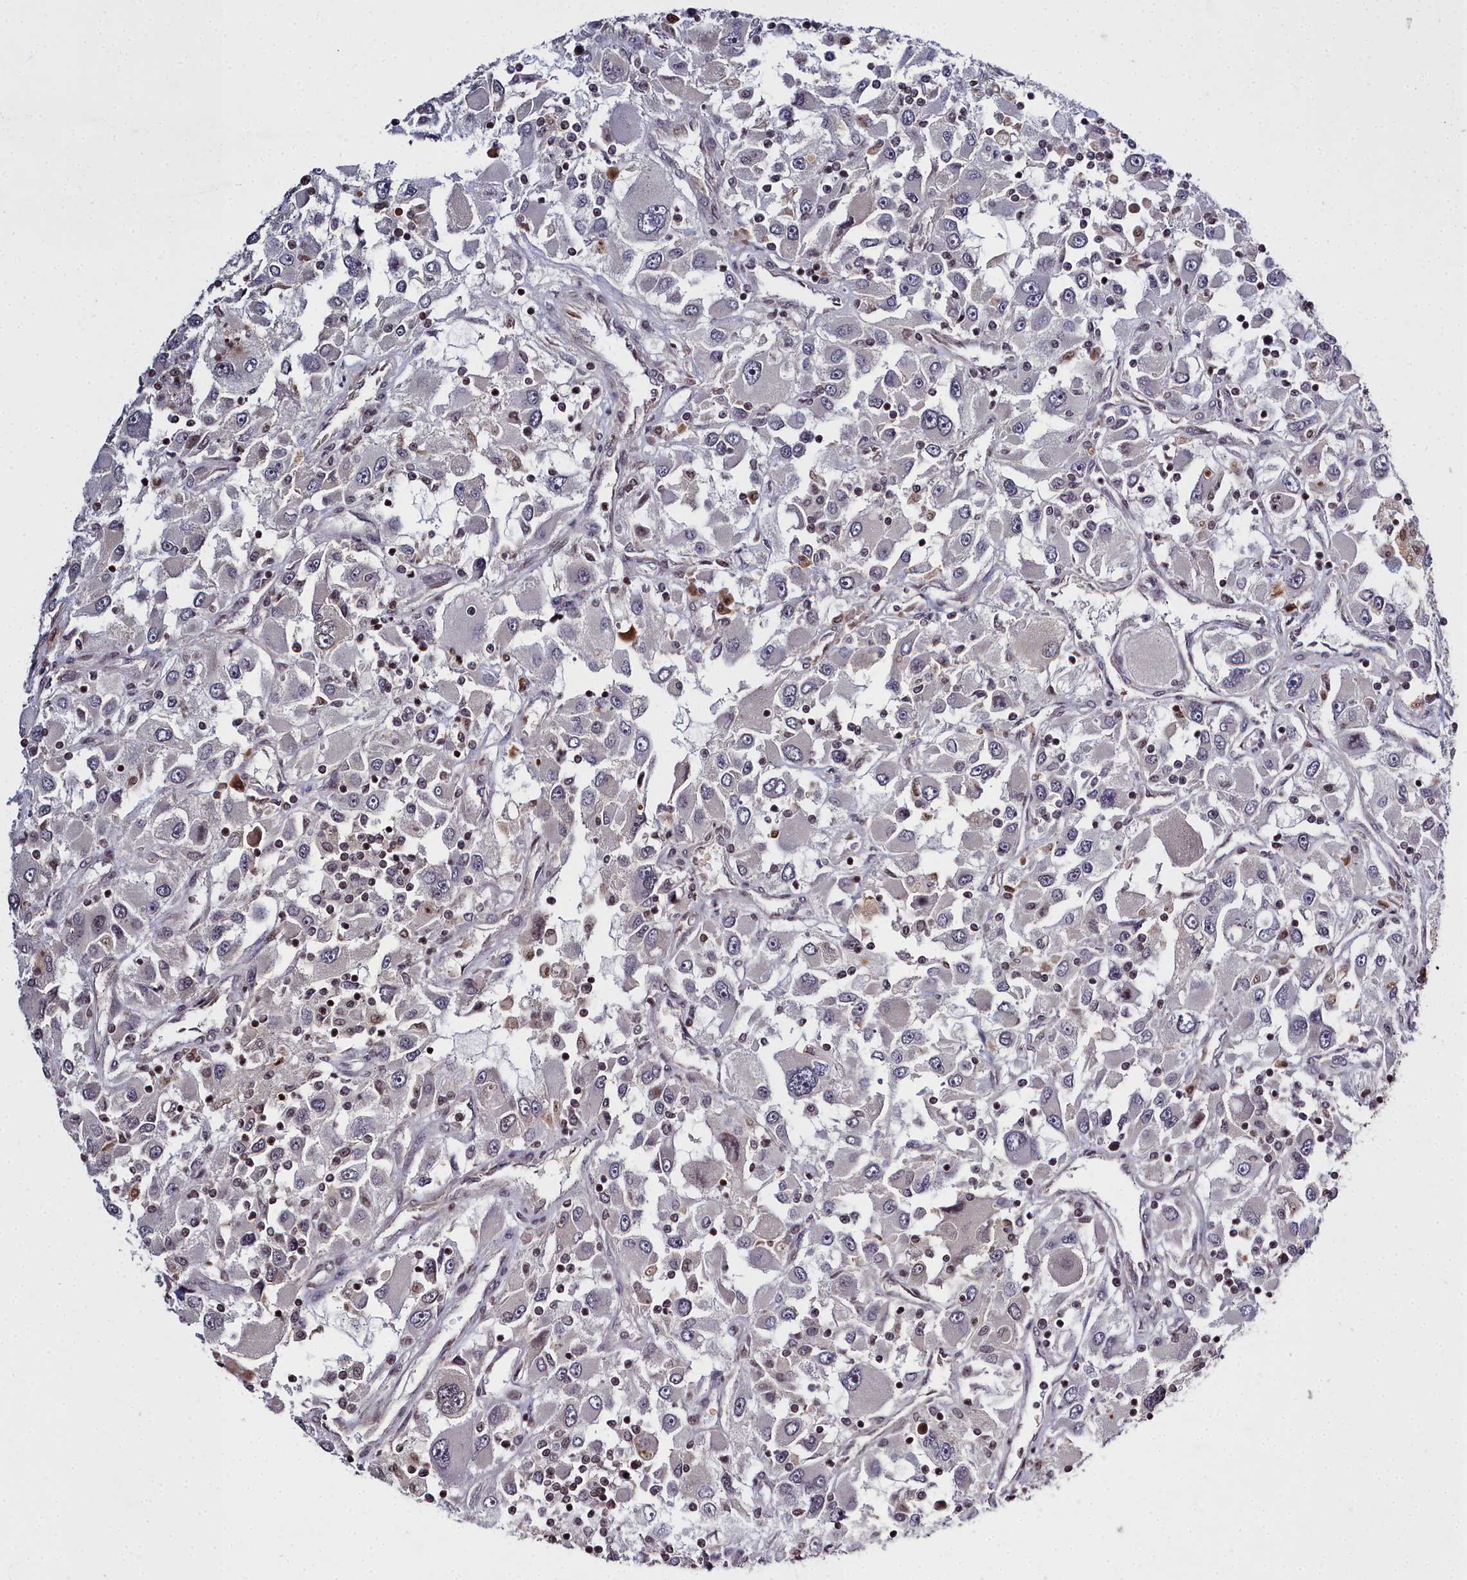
{"staining": {"intensity": "negative", "quantity": "none", "location": "none"}, "tissue": "renal cancer", "cell_type": "Tumor cells", "image_type": "cancer", "snomed": [{"axis": "morphology", "description": "Adenocarcinoma, NOS"}, {"axis": "topography", "description": "Kidney"}], "caption": "Immunohistochemistry (IHC) histopathology image of neoplastic tissue: human renal adenocarcinoma stained with DAB (3,3'-diaminobenzidine) displays no significant protein expression in tumor cells.", "gene": "FZD4", "patient": {"sex": "female", "age": 52}}